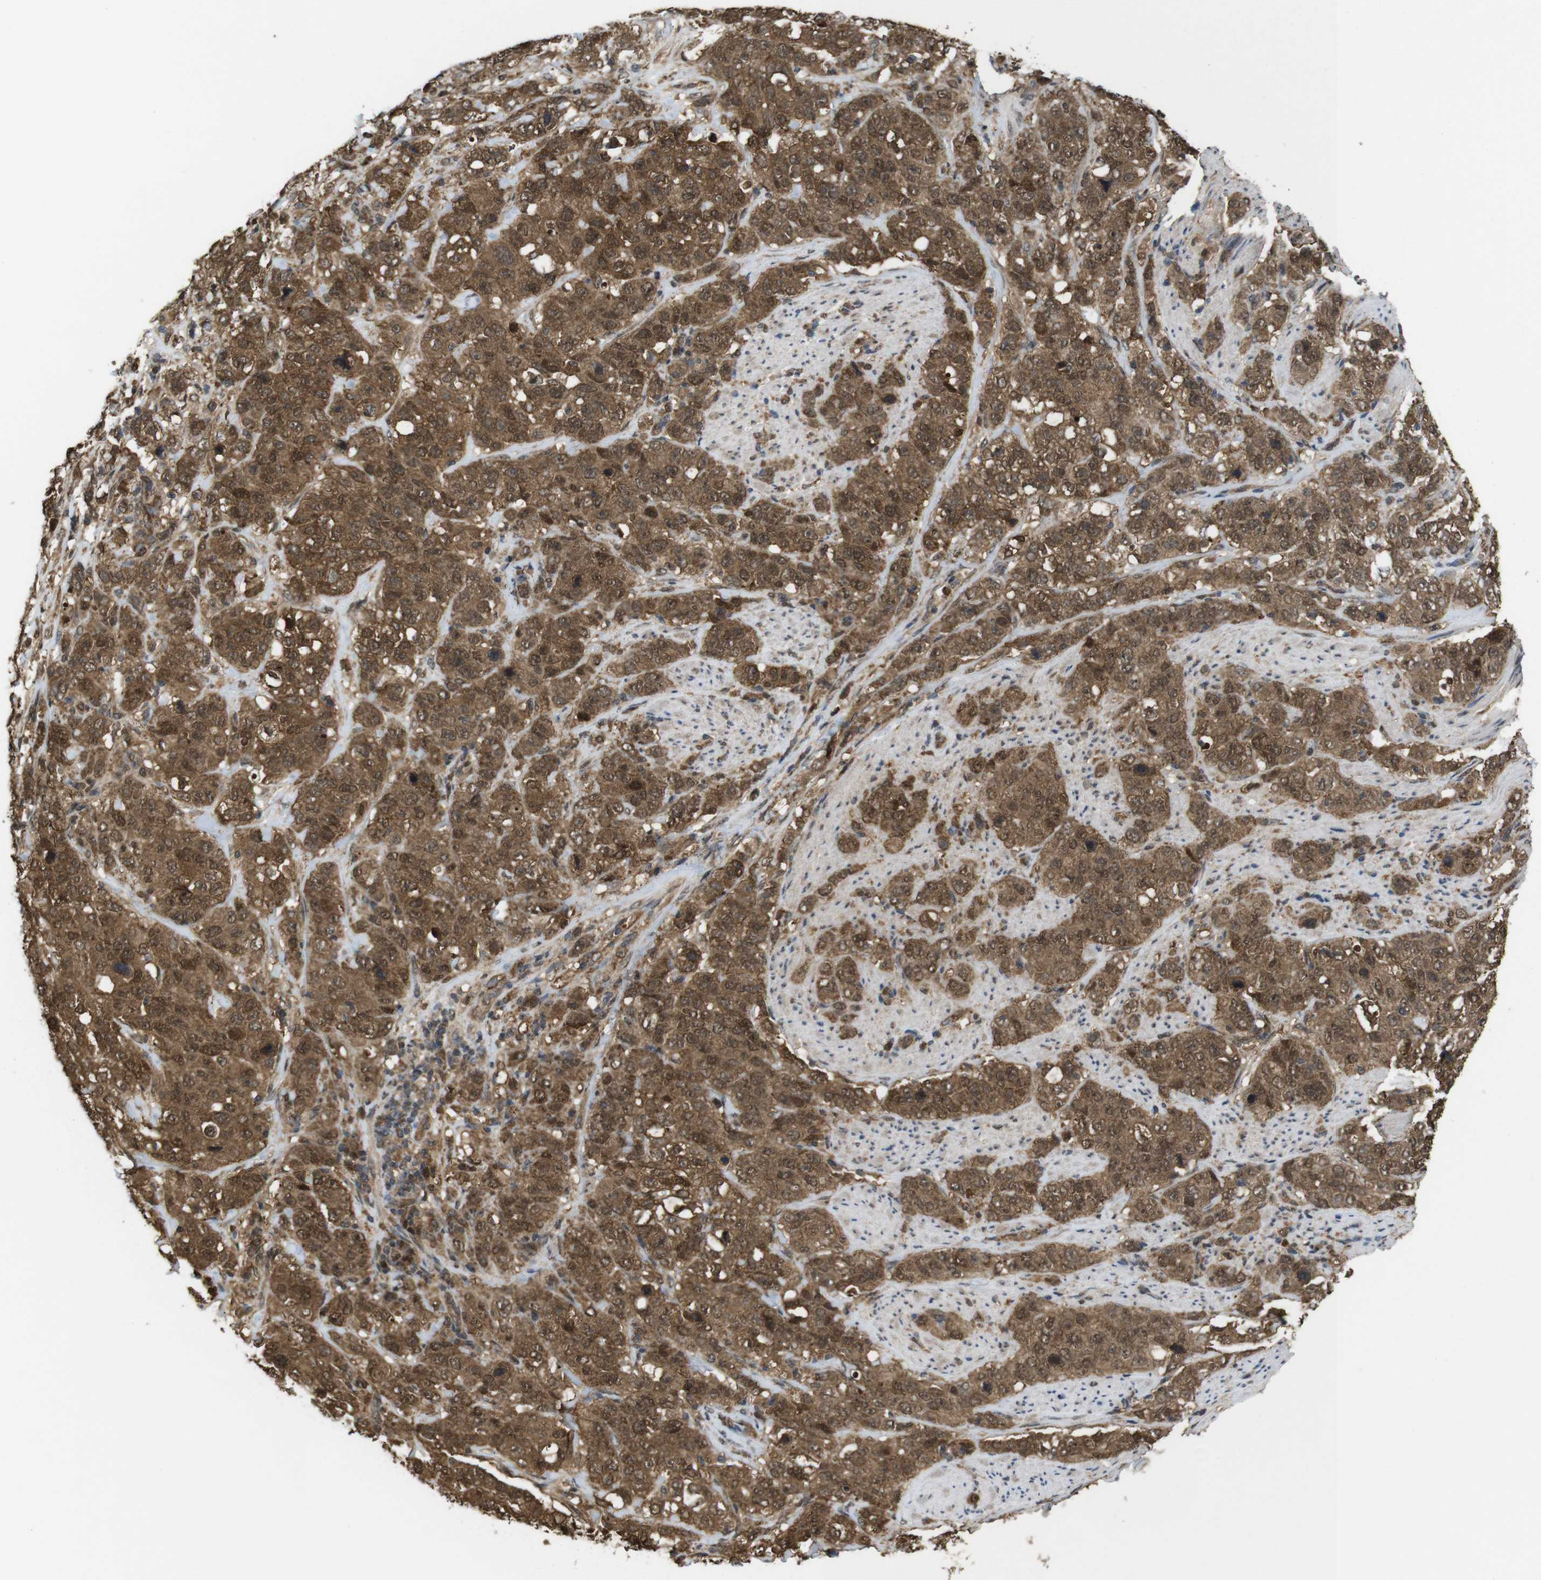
{"staining": {"intensity": "moderate", "quantity": ">75%", "location": "cytoplasmic/membranous,nuclear"}, "tissue": "stomach cancer", "cell_type": "Tumor cells", "image_type": "cancer", "snomed": [{"axis": "morphology", "description": "Adenocarcinoma, NOS"}, {"axis": "topography", "description": "Stomach"}], "caption": "Tumor cells display medium levels of moderate cytoplasmic/membranous and nuclear expression in approximately >75% of cells in human adenocarcinoma (stomach).", "gene": "YWHAG", "patient": {"sex": "male", "age": 48}}